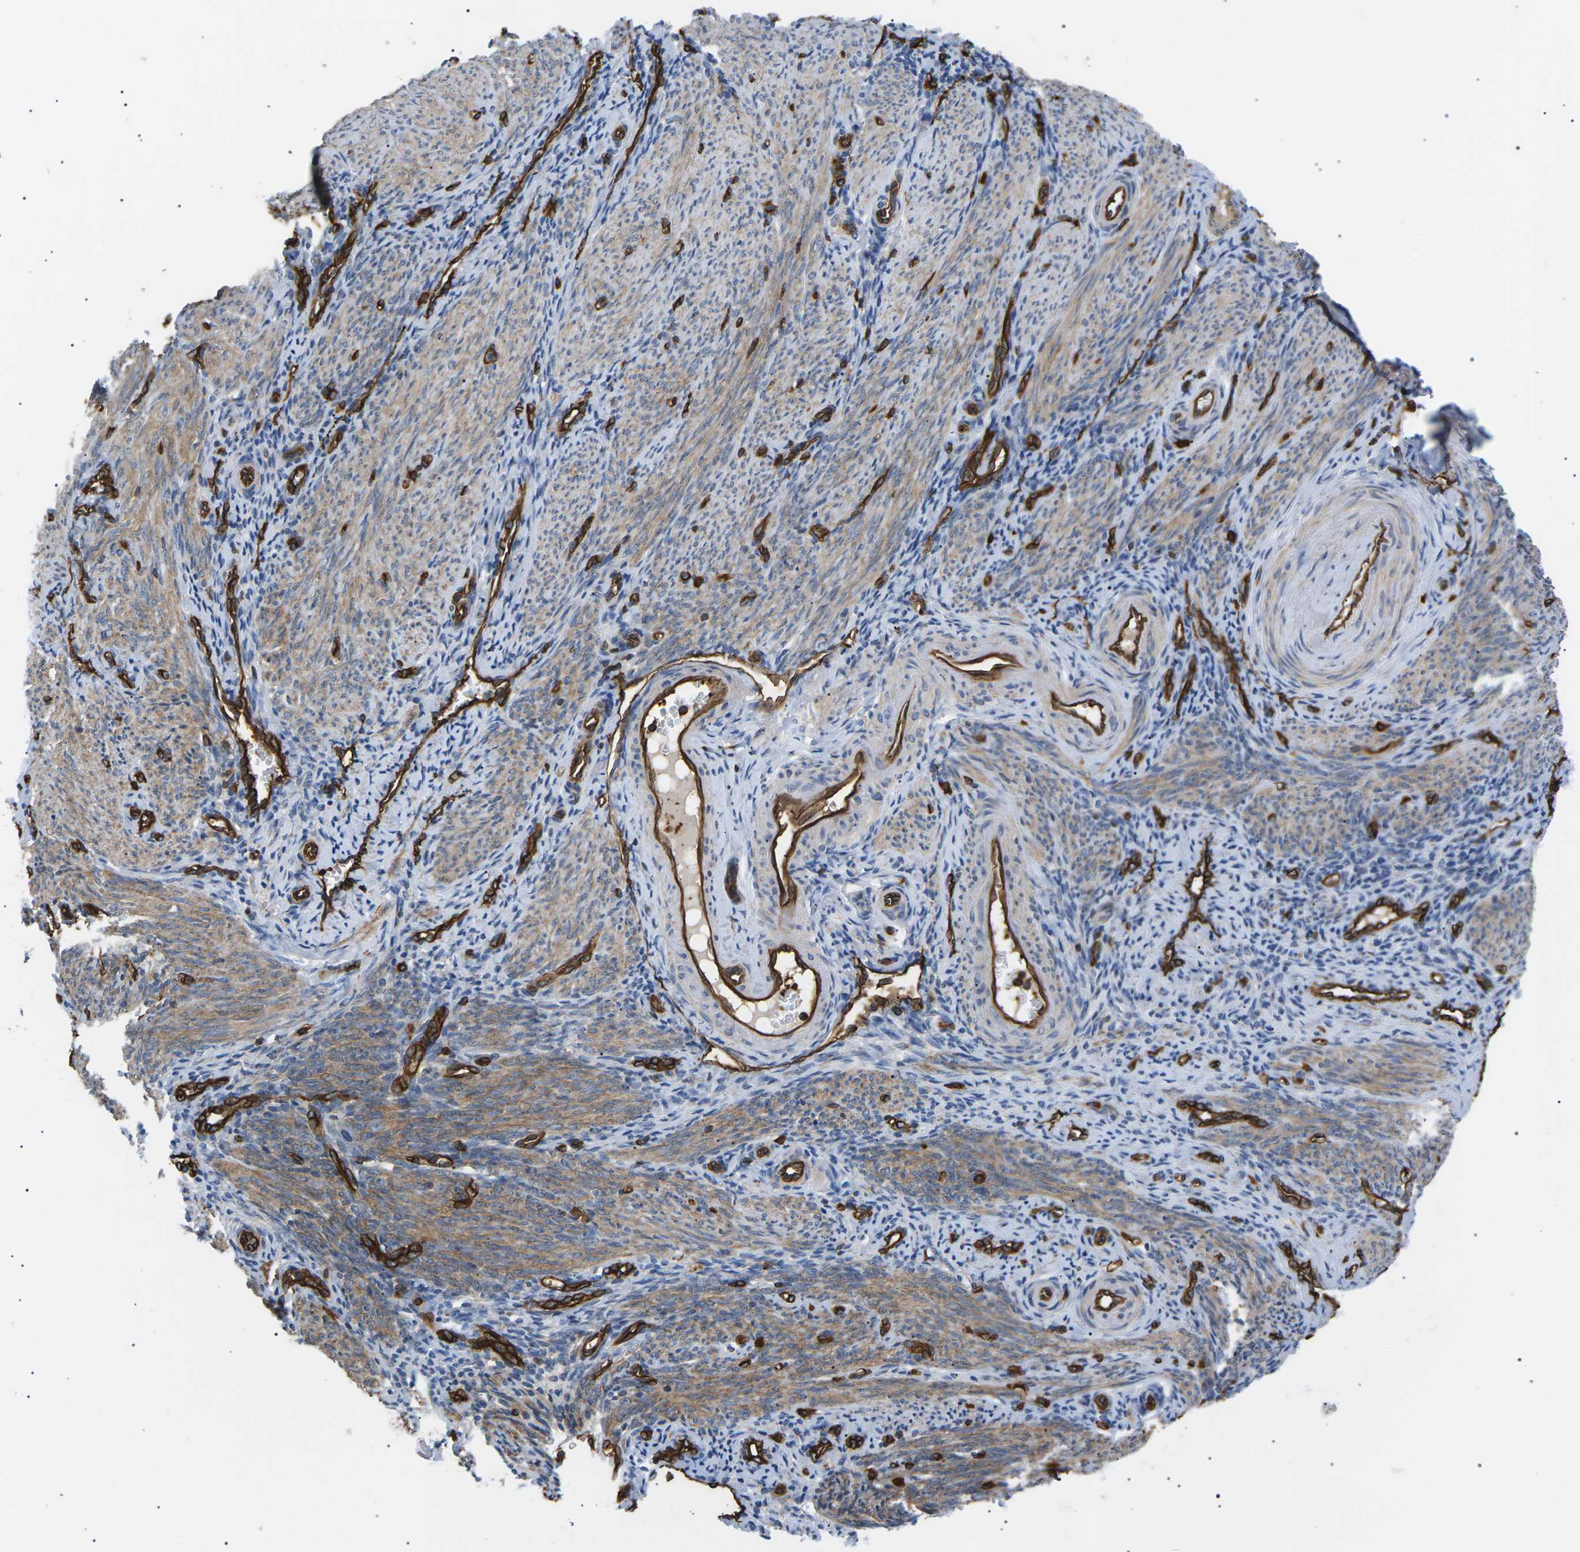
{"staining": {"intensity": "strong", "quantity": "<25%", "location": "cytoplasmic/membranous"}, "tissue": "endometrium", "cell_type": "Cells in endometrial stroma", "image_type": "normal", "snomed": [{"axis": "morphology", "description": "Normal tissue, NOS"}, {"axis": "topography", "description": "Endometrium"}], "caption": "A brown stain shows strong cytoplasmic/membranous expression of a protein in cells in endometrial stroma of normal endometrium. (DAB IHC with brightfield microscopy, high magnification).", "gene": "TMTC4", "patient": {"sex": "female", "age": 50}}